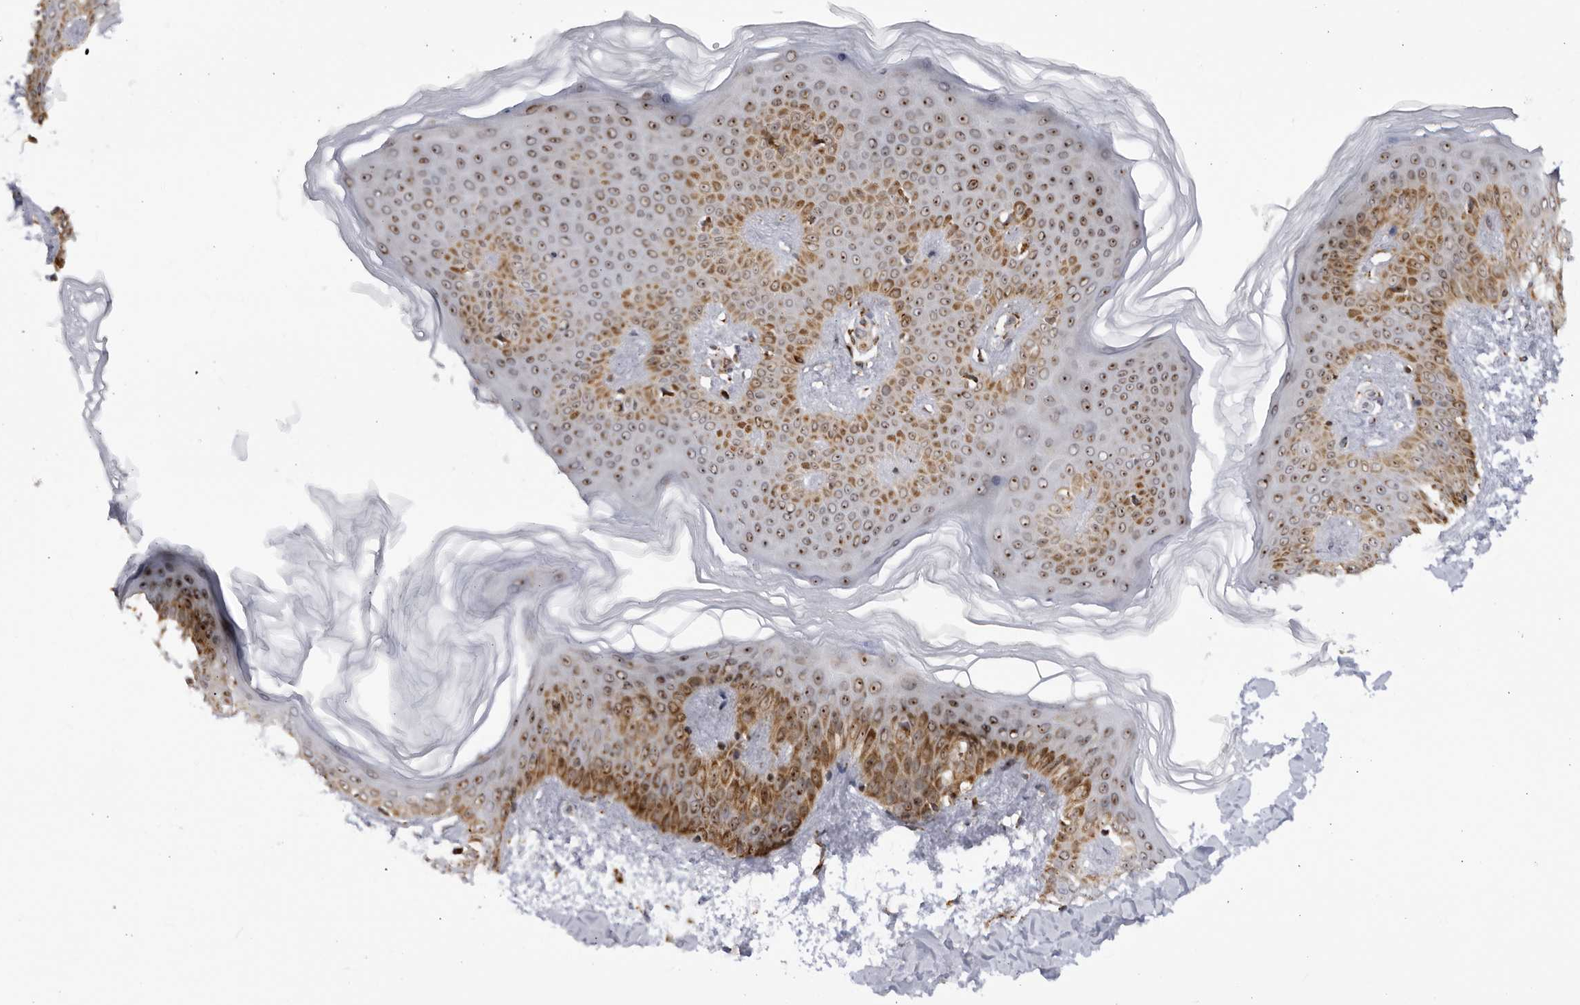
{"staining": {"intensity": "moderate", "quantity": ">75%", "location": "cytoplasmic/membranous,nuclear"}, "tissue": "skin", "cell_type": "Keratinocytes", "image_type": "normal", "snomed": [{"axis": "morphology", "description": "Normal tissue, NOS"}, {"axis": "morphology", "description": "Neoplasm, benign, NOS"}, {"axis": "topography", "description": "Skin"}, {"axis": "topography", "description": "Soft tissue"}], "caption": "Unremarkable skin demonstrates moderate cytoplasmic/membranous,nuclear positivity in approximately >75% of keratinocytes Nuclei are stained in blue..", "gene": "RBM34", "patient": {"sex": "male", "age": 26}}